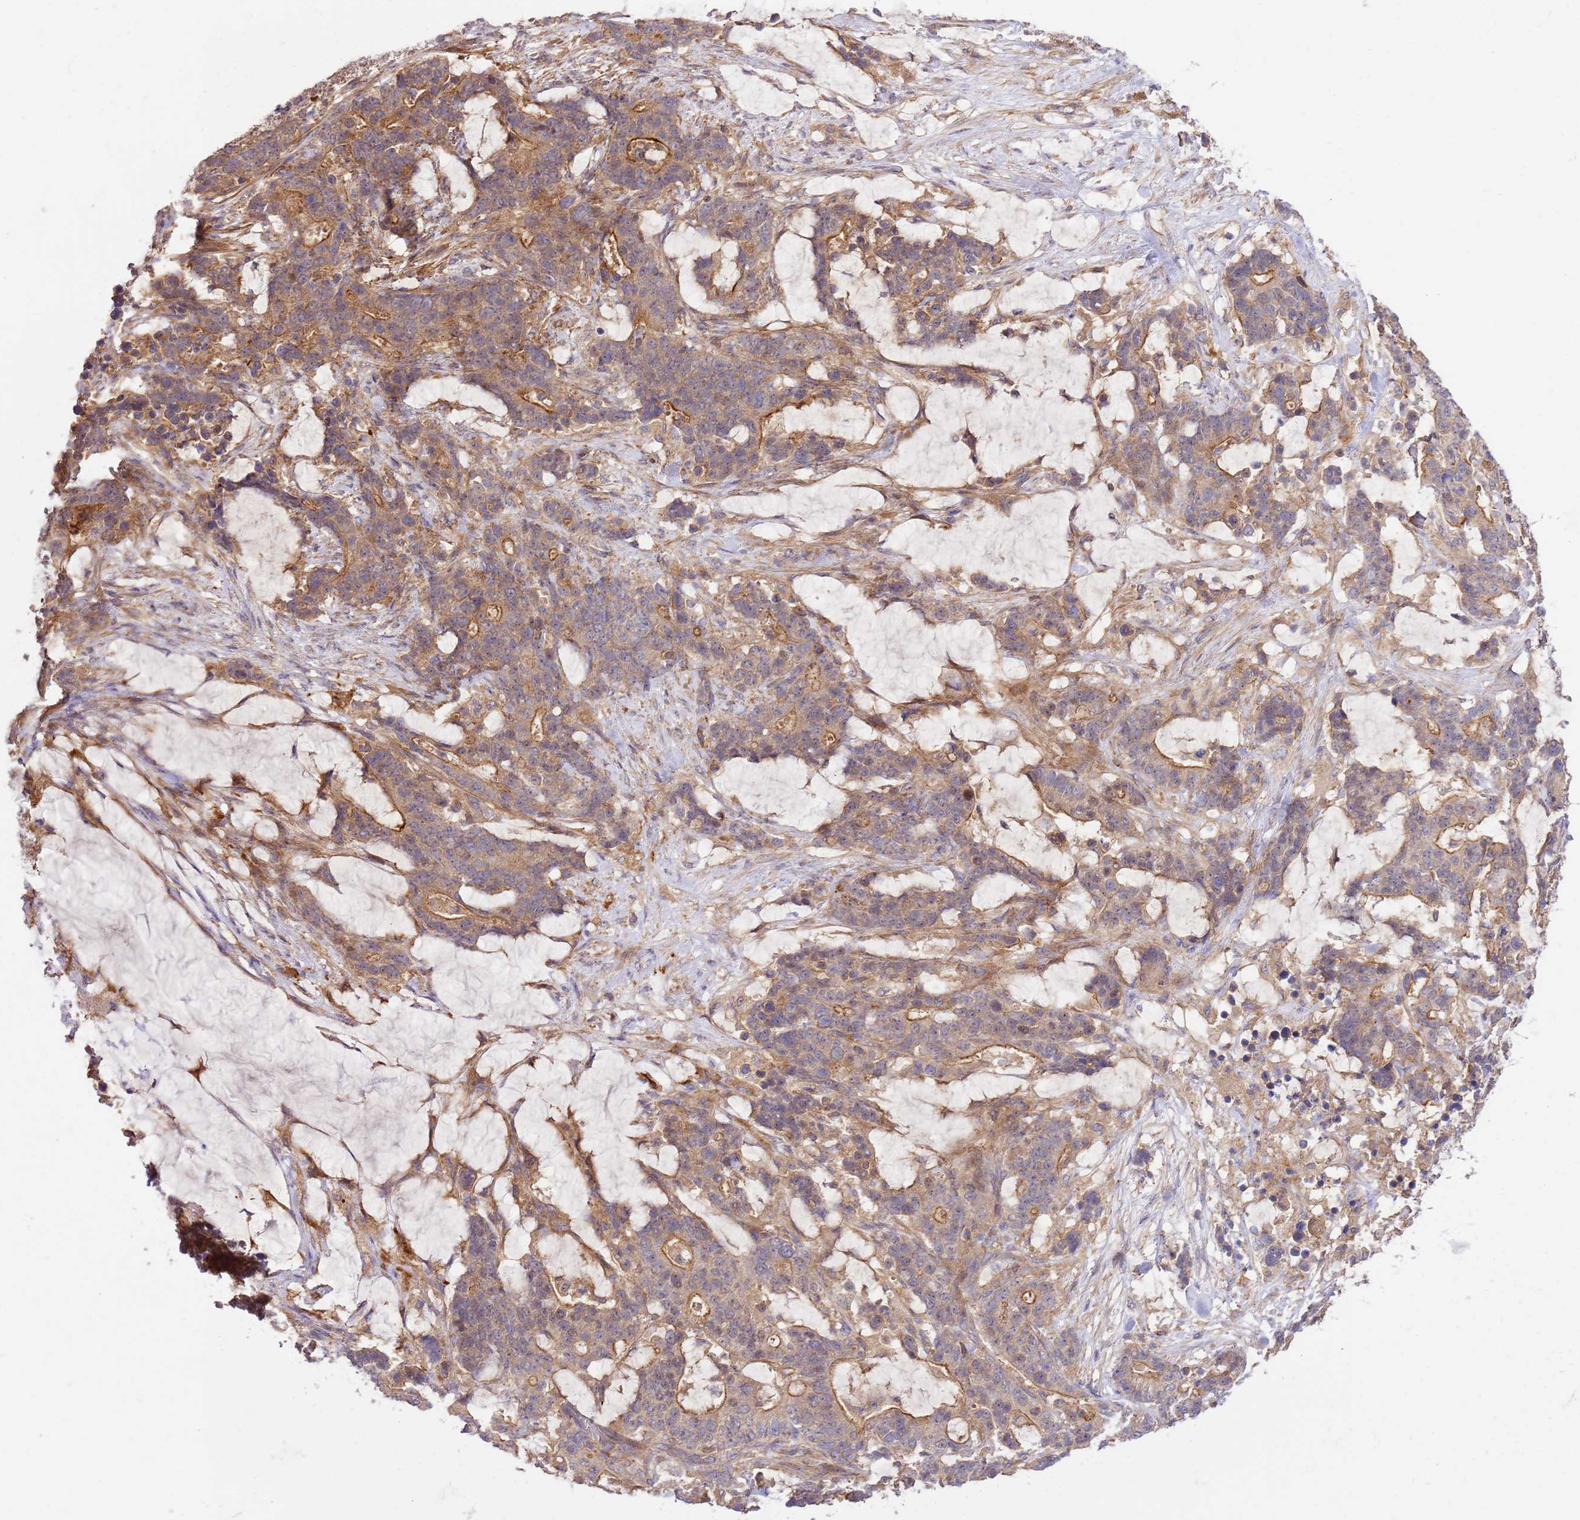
{"staining": {"intensity": "moderate", "quantity": "25%-75%", "location": "cytoplasmic/membranous"}, "tissue": "stomach cancer", "cell_type": "Tumor cells", "image_type": "cancer", "snomed": [{"axis": "morphology", "description": "Normal tissue, NOS"}, {"axis": "morphology", "description": "Adenocarcinoma, NOS"}, {"axis": "topography", "description": "Stomach"}], "caption": "Immunohistochemical staining of human adenocarcinoma (stomach) shows moderate cytoplasmic/membranous protein positivity in about 25%-75% of tumor cells.", "gene": "GAREM1", "patient": {"sex": "female", "age": 64}}